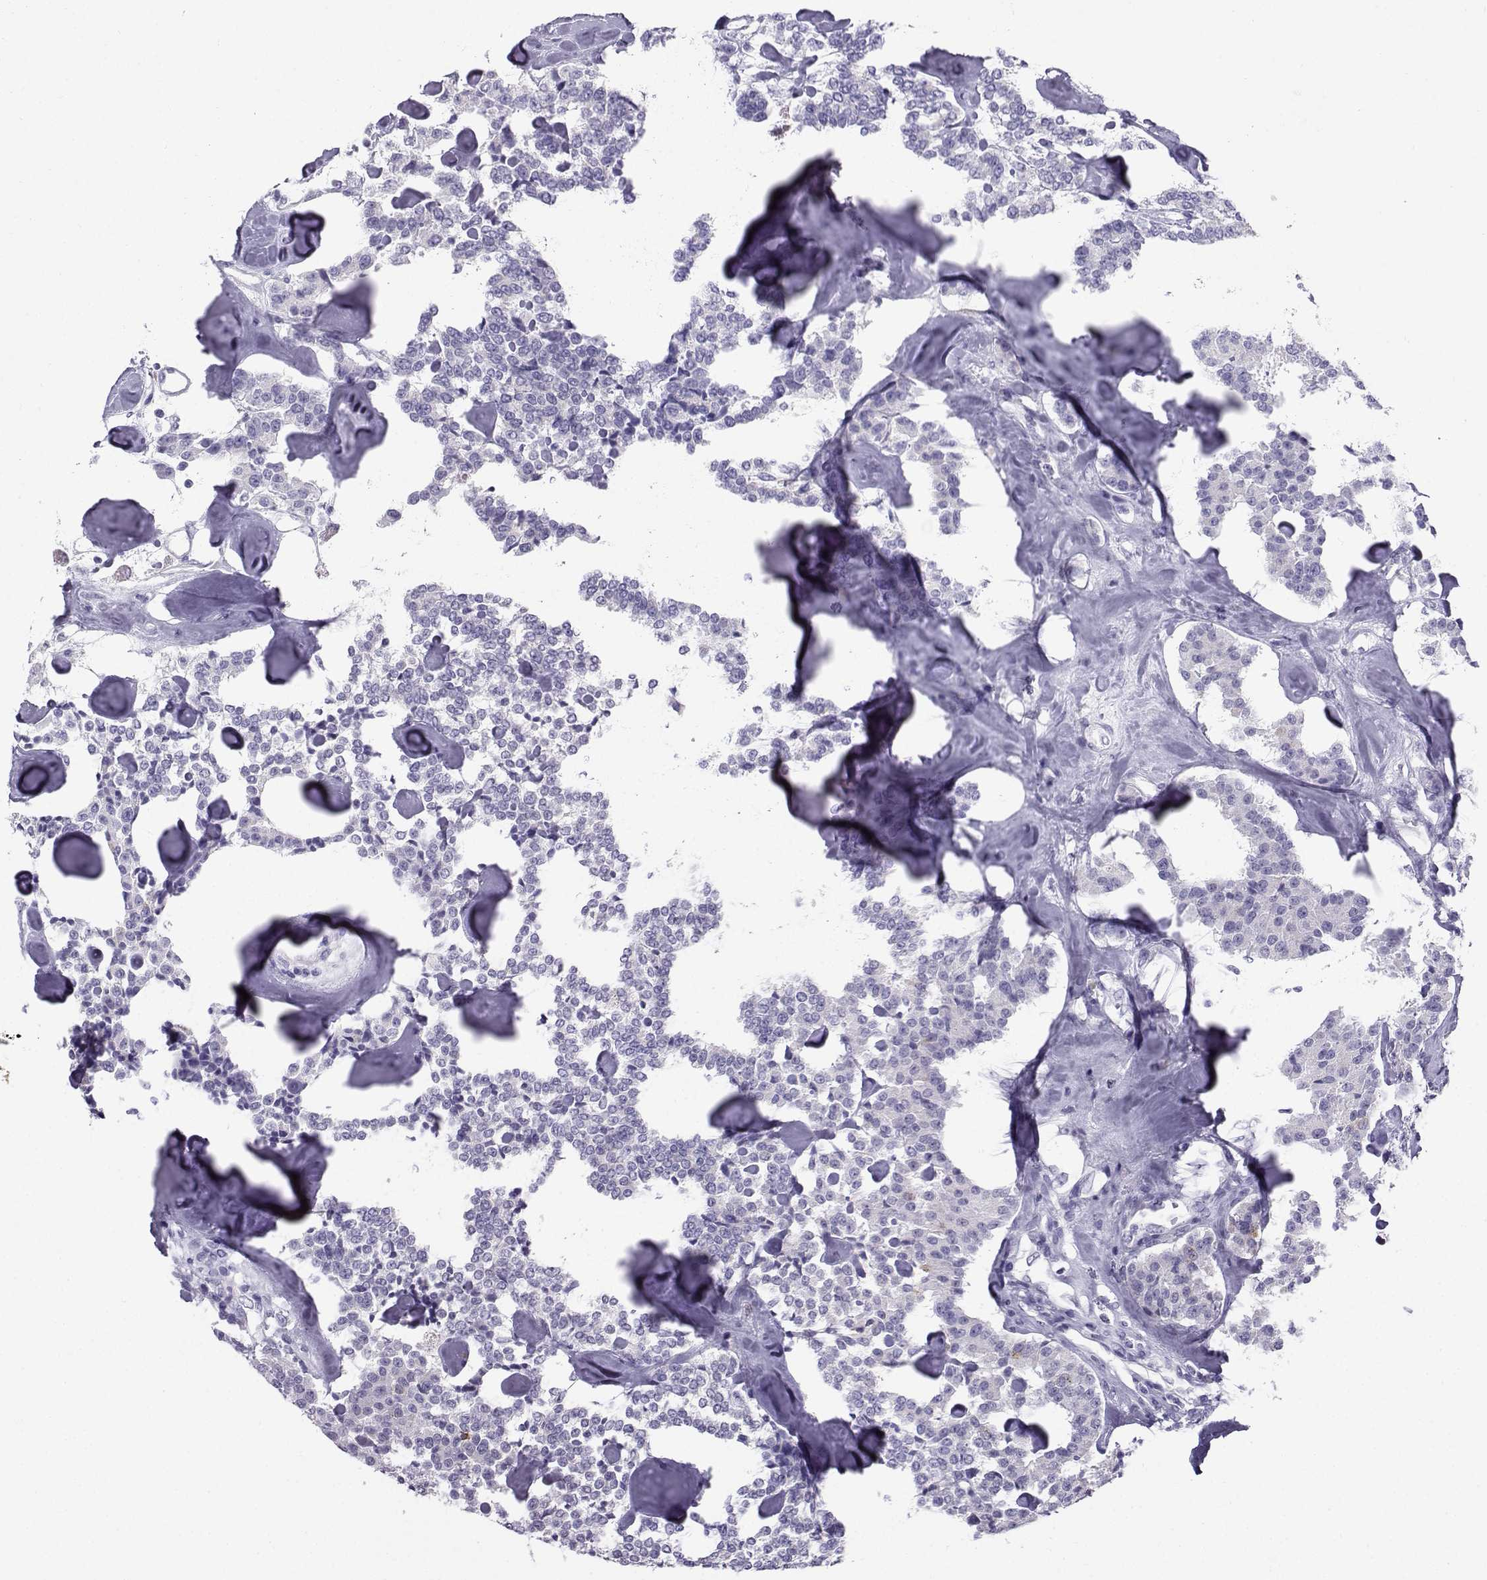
{"staining": {"intensity": "negative", "quantity": "none", "location": "none"}, "tissue": "carcinoid", "cell_type": "Tumor cells", "image_type": "cancer", "snomed": [{"axis": "morphology", "description": "Carcinoid, malignant, NOS"}, {"axis": "topography", "description": "Pancreas"}], "caption": "Immunohistochemistry image of neoplastic tissue: human carcinoid stained with DAB (3,3'-diaminobenzidine) shows no significant protein positivity in tumor cells.", "gene": "ZBTB8B", "patient": {"sex": "male", "age": 41}}